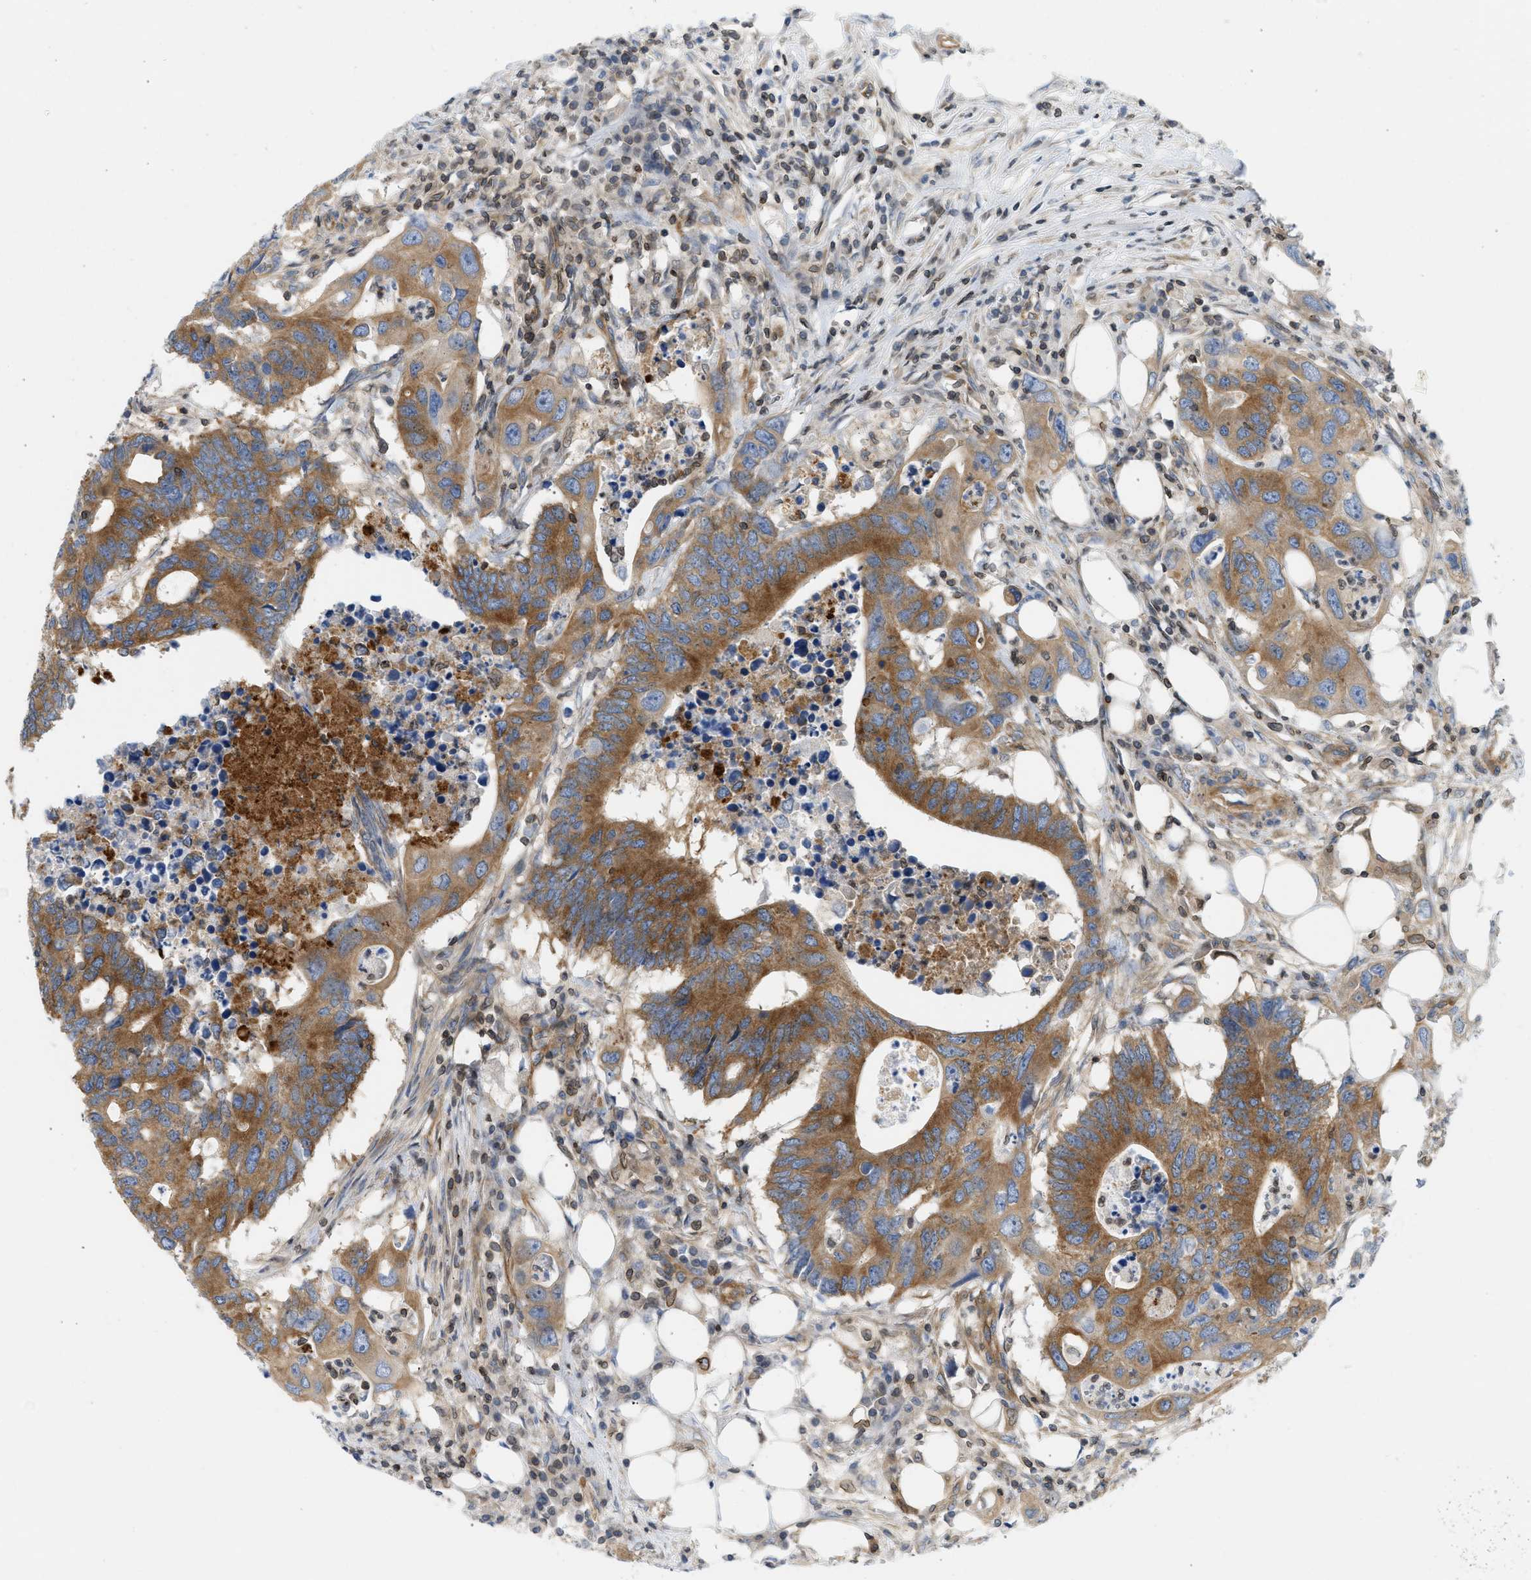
{"staining": {"intensity": "moderate", "quantity": ">75%", "location": "cytoplasmic/membranous"}, "tissue": "colorectal cancer", "cell_type": "Tumor cells", "image_type": "cancer", "snomed": [{"axis": "morphology", "description": "Adenocarcinoma, NOS"}, {"axis": "topography", "description": "Colon"}], "caption": "Immunohistochemical staining of human colorectal cancer (adenocarcinoma) shows medium levels of moderate cytoplasmic/membranous protein expression in about >75% of tumor cells. (DAB = brown stain, brightfield microscopy at high magnification).", "gene": "STRN", "patient": {"sex": "male", "age": 71}}